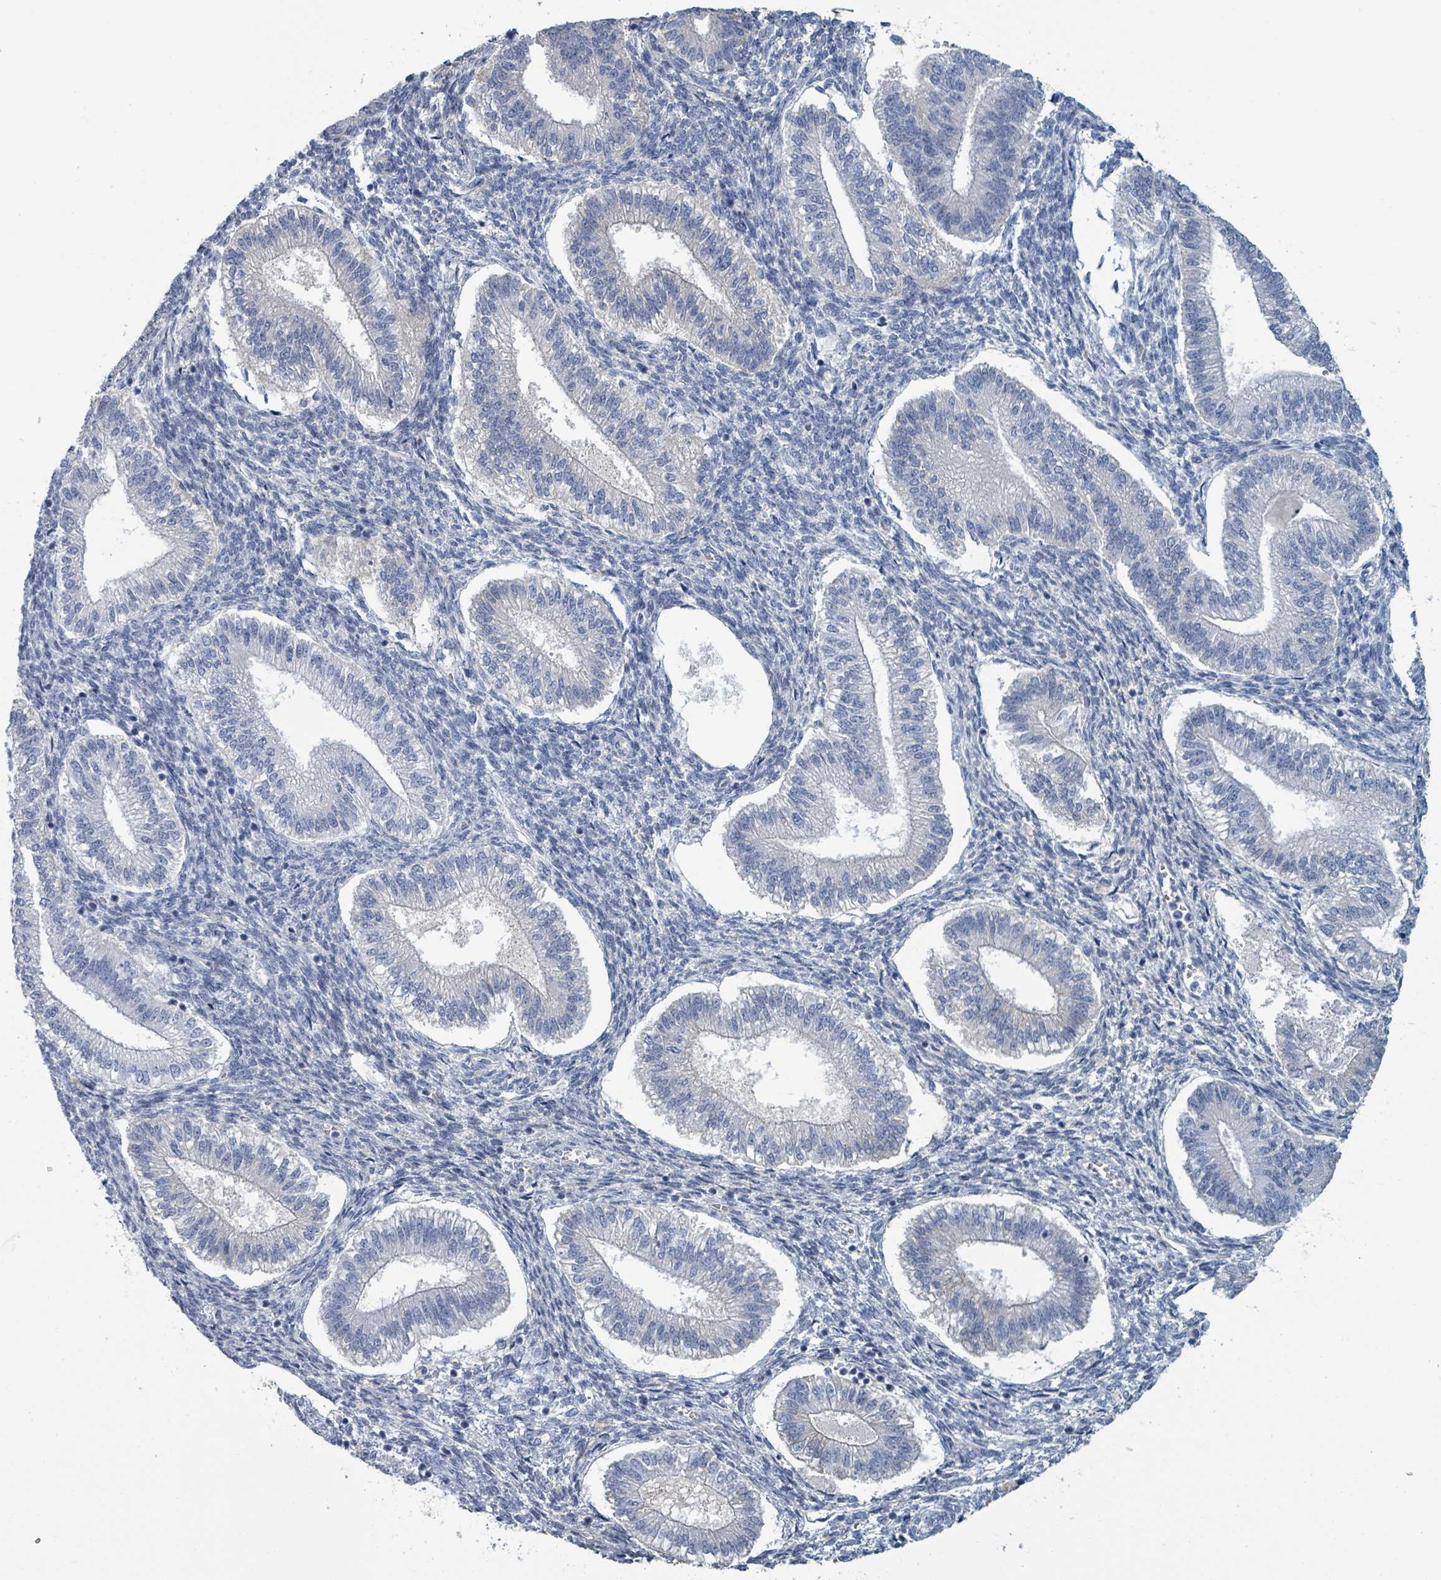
{"staining": {"intensity": "negative", "quantity": "none", "location": "none"}, "tissue": "endometrium", "cell_type": "Cells in endometrial stroma", "image_type": "normal", "snomed": [{"axis": "morphology", "description": "Normal tissue, NOS"}, {"axis": "topography", "description": "Endometrium"}], "caption": "Immunohistochemical staining of normal endometrium displays no significant staining in cells in endometrial stroma.", "gene": "RAB33B", "patient": {"sex": "female", "age": 25}}